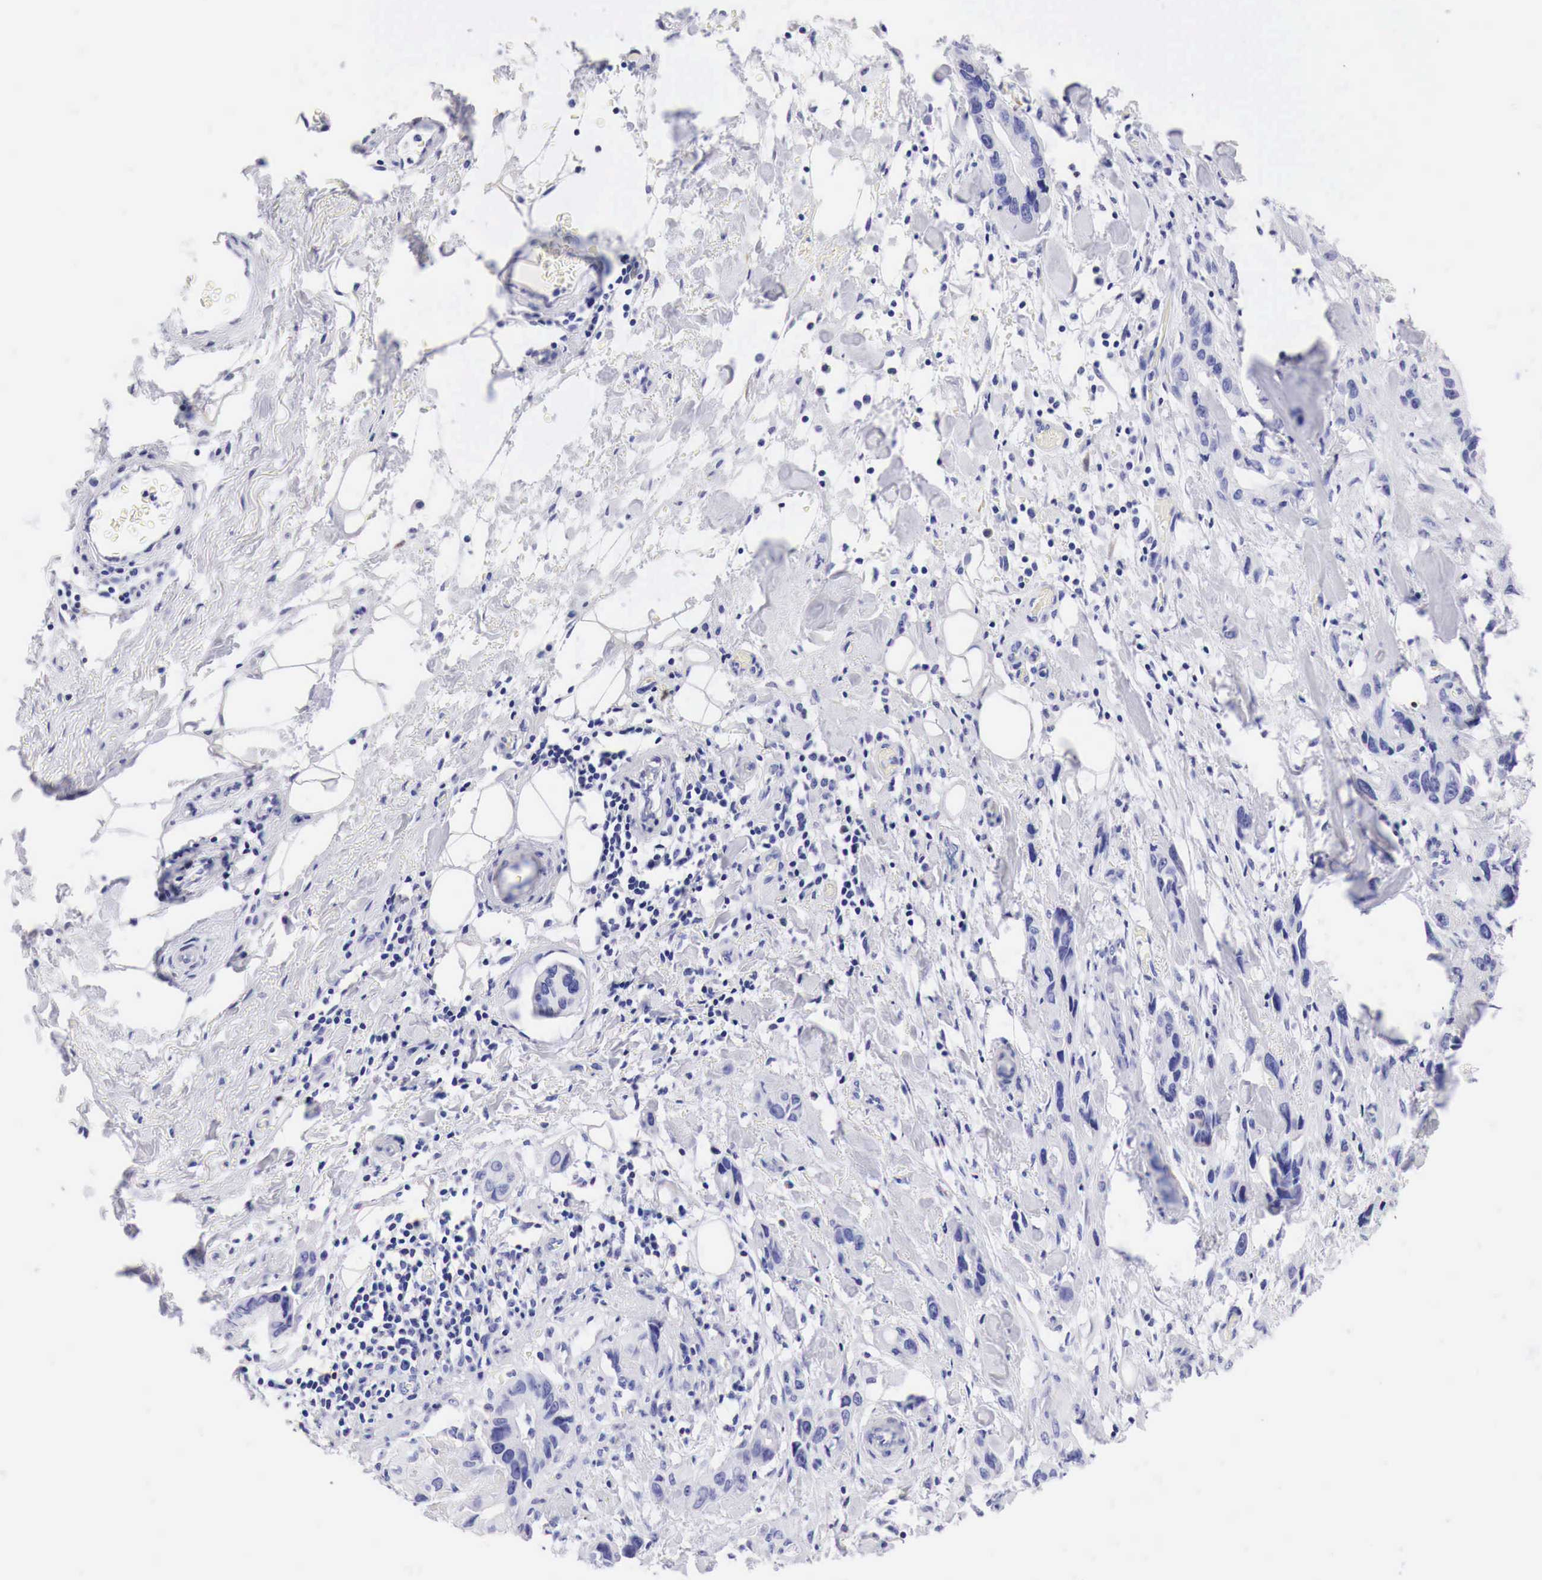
{"staining": {"intensity": "negative", "quantity": "none", "location": "none"}, "tissue": "stomach cancer", "cell_type": "Tumor cells", "image_type": "cancer", "snomed": [{"axis": "morphology", "description": "Adenocarcinoma, NOS"}, {"axis": "topography", "description": "Stomach, upper"}], "caption": "This photomicrograph is of adenocarcinoma (stomach) stained with IHC to label a protein in brown with the nuclei are counter-stained blue. There is no staining in tumor cells.", "gene": "CDKN2A", "patient": {"sex": "male", "age": 47}}